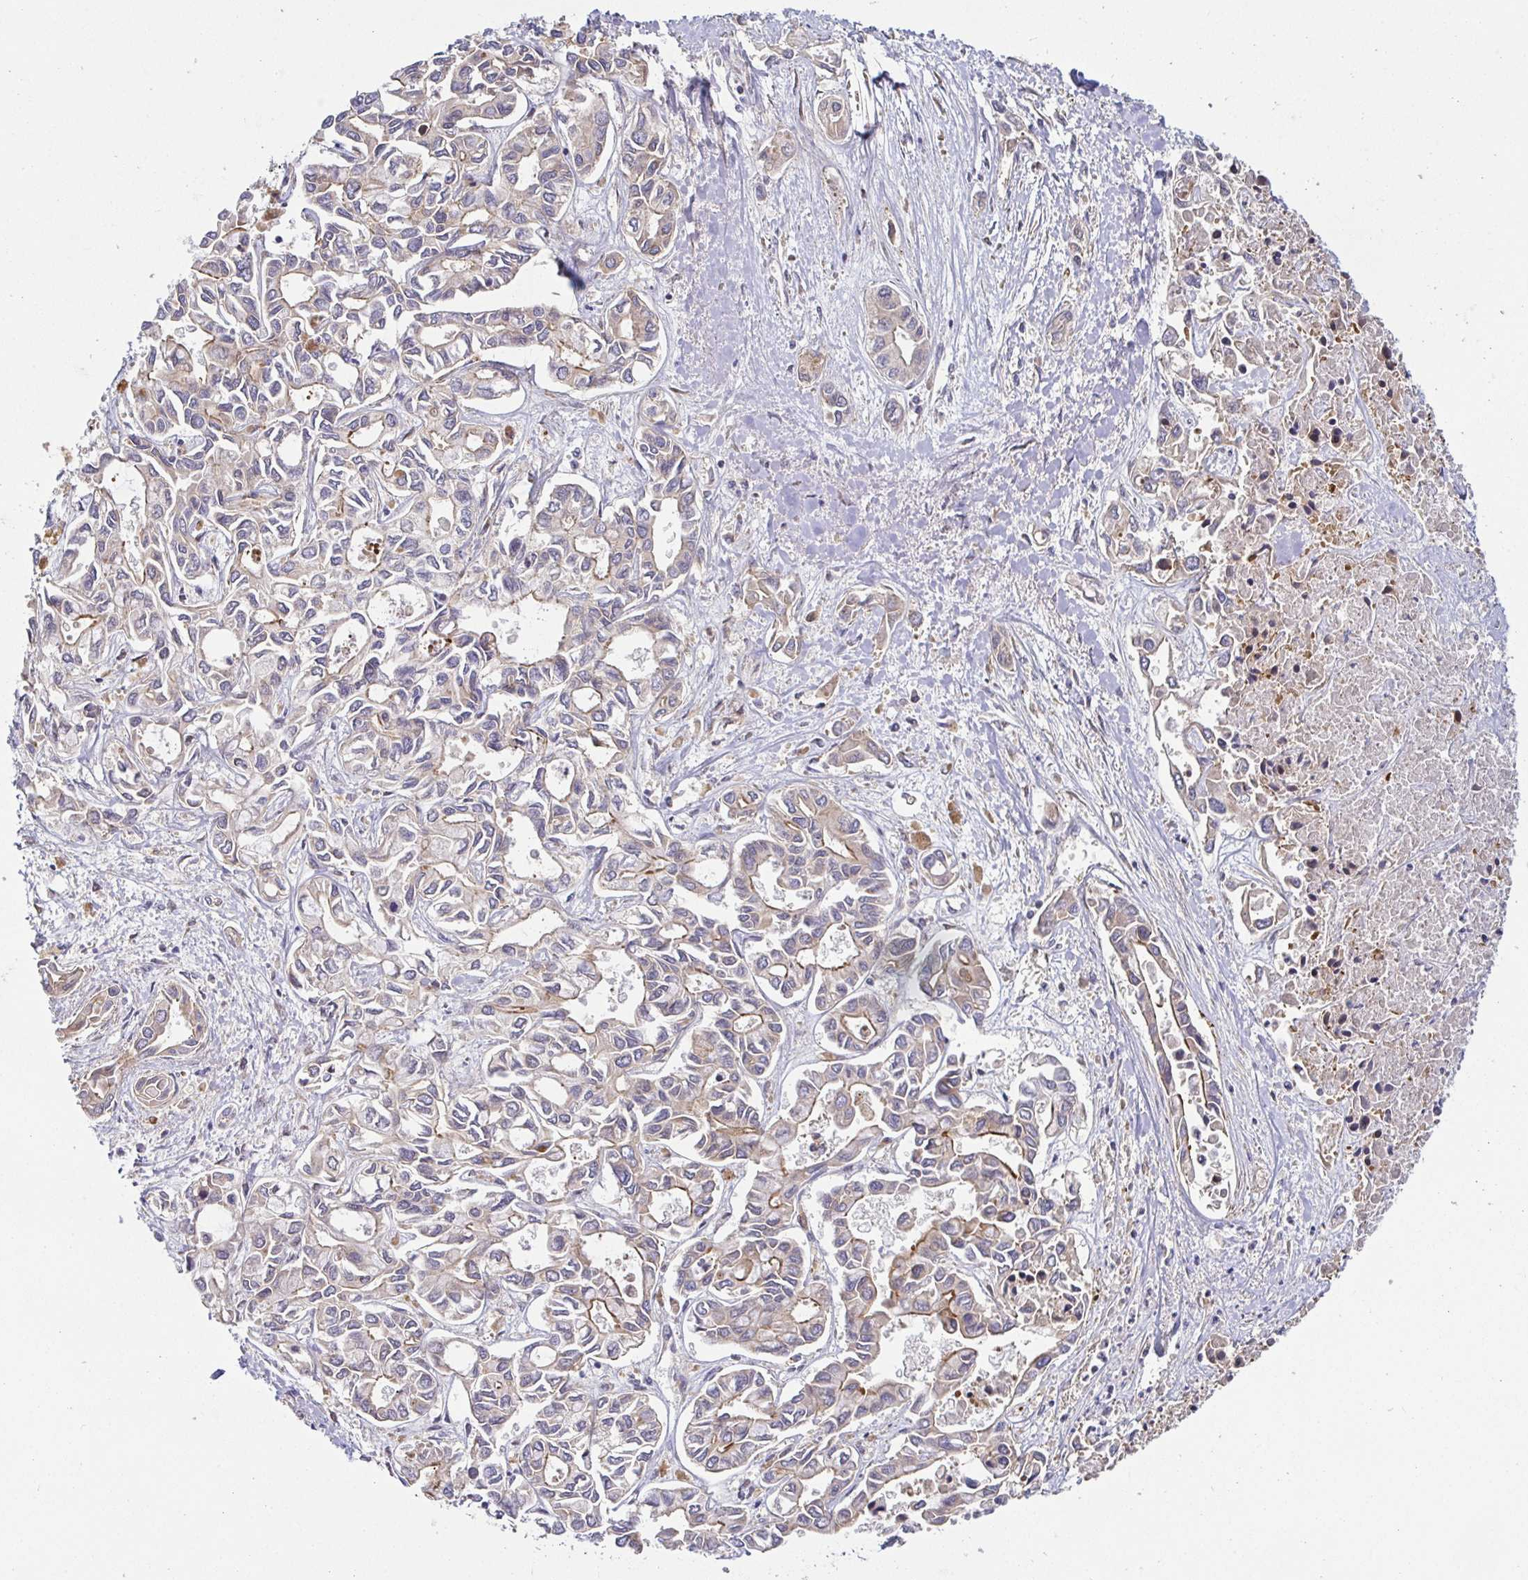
{"staining": {"intensity": "weak", "quantity": "25%-75%", "location": "cytoplasmic/membranous"}, "tissue": "liver cancer", "cell_type": "Tumor cells", "image_type": "cancer", "snomed": [{"axis": "morphology", "description": "Cholangiocarcinoma"}, {"axis": "topography", "description": "Liver"}], "caption": "DAB immunohistochemical staining of human liver cancer (cholangiocarcinoma) reveals weak cytoplasmic/membranous protein staining in approximately 25%-75% of tumor cells.", "gene": "SNX8", "patient": {"sex": "female", "age": 64}}